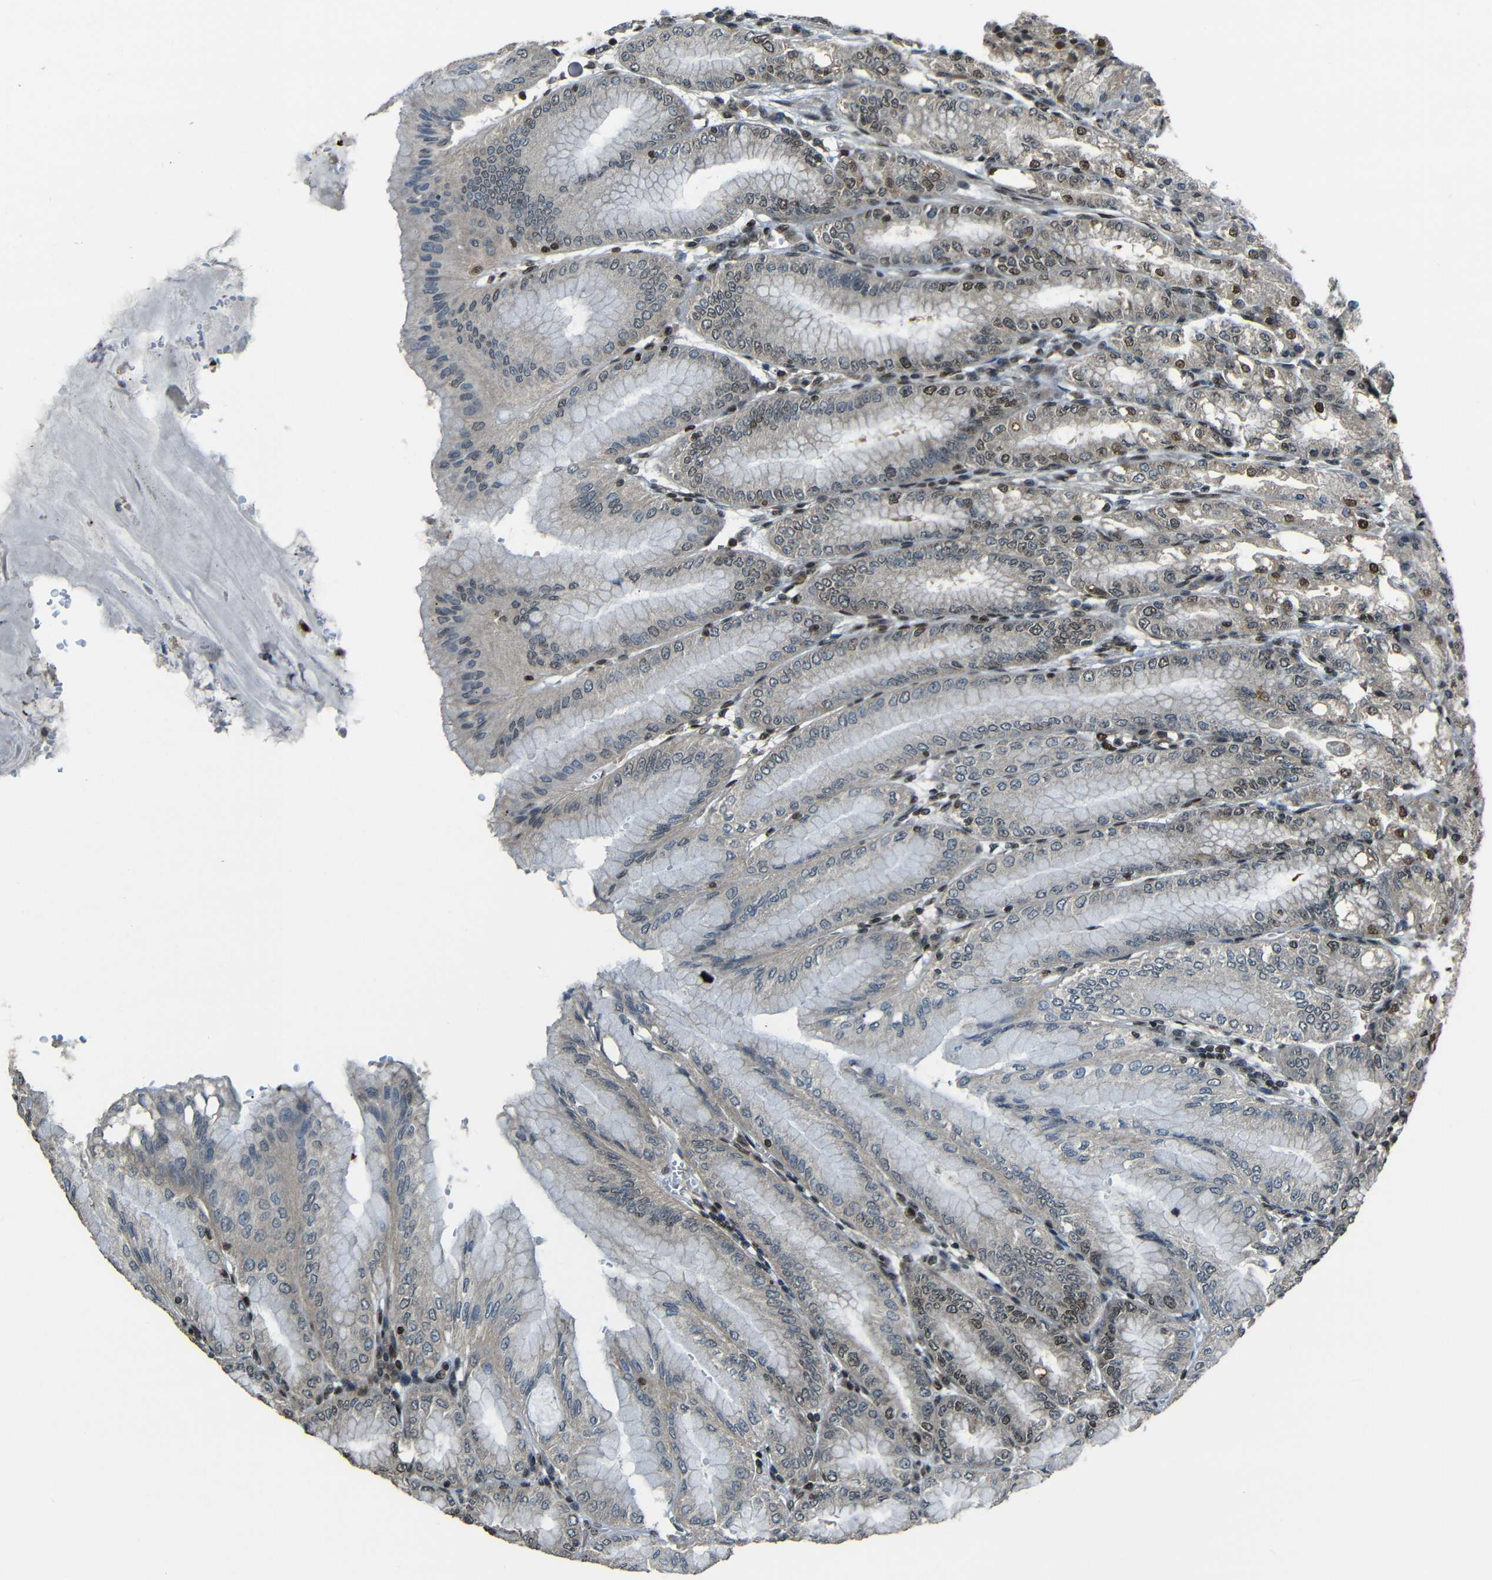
{"staining": {"intensity": "moderate", "quantity": "25%-75%", "location": "cytoplasmic/membranous,nuclear"}, "tissue": "stomach", "cell_type": "Glandular cells", "image_type": "normal", "snomed": [{"axis": "morphology", "description": "Normal tissue, NOS"}, {"axis": "topography", "description": "Stomach, lower"}], "caption": "A brown stain highlights moderate cytoplasmic/membranous,nuclear staining of a protein in glandular cells of normal human stomach.", "gene": "PSIP1", "patient": {"sex": "male", "age": 71}}